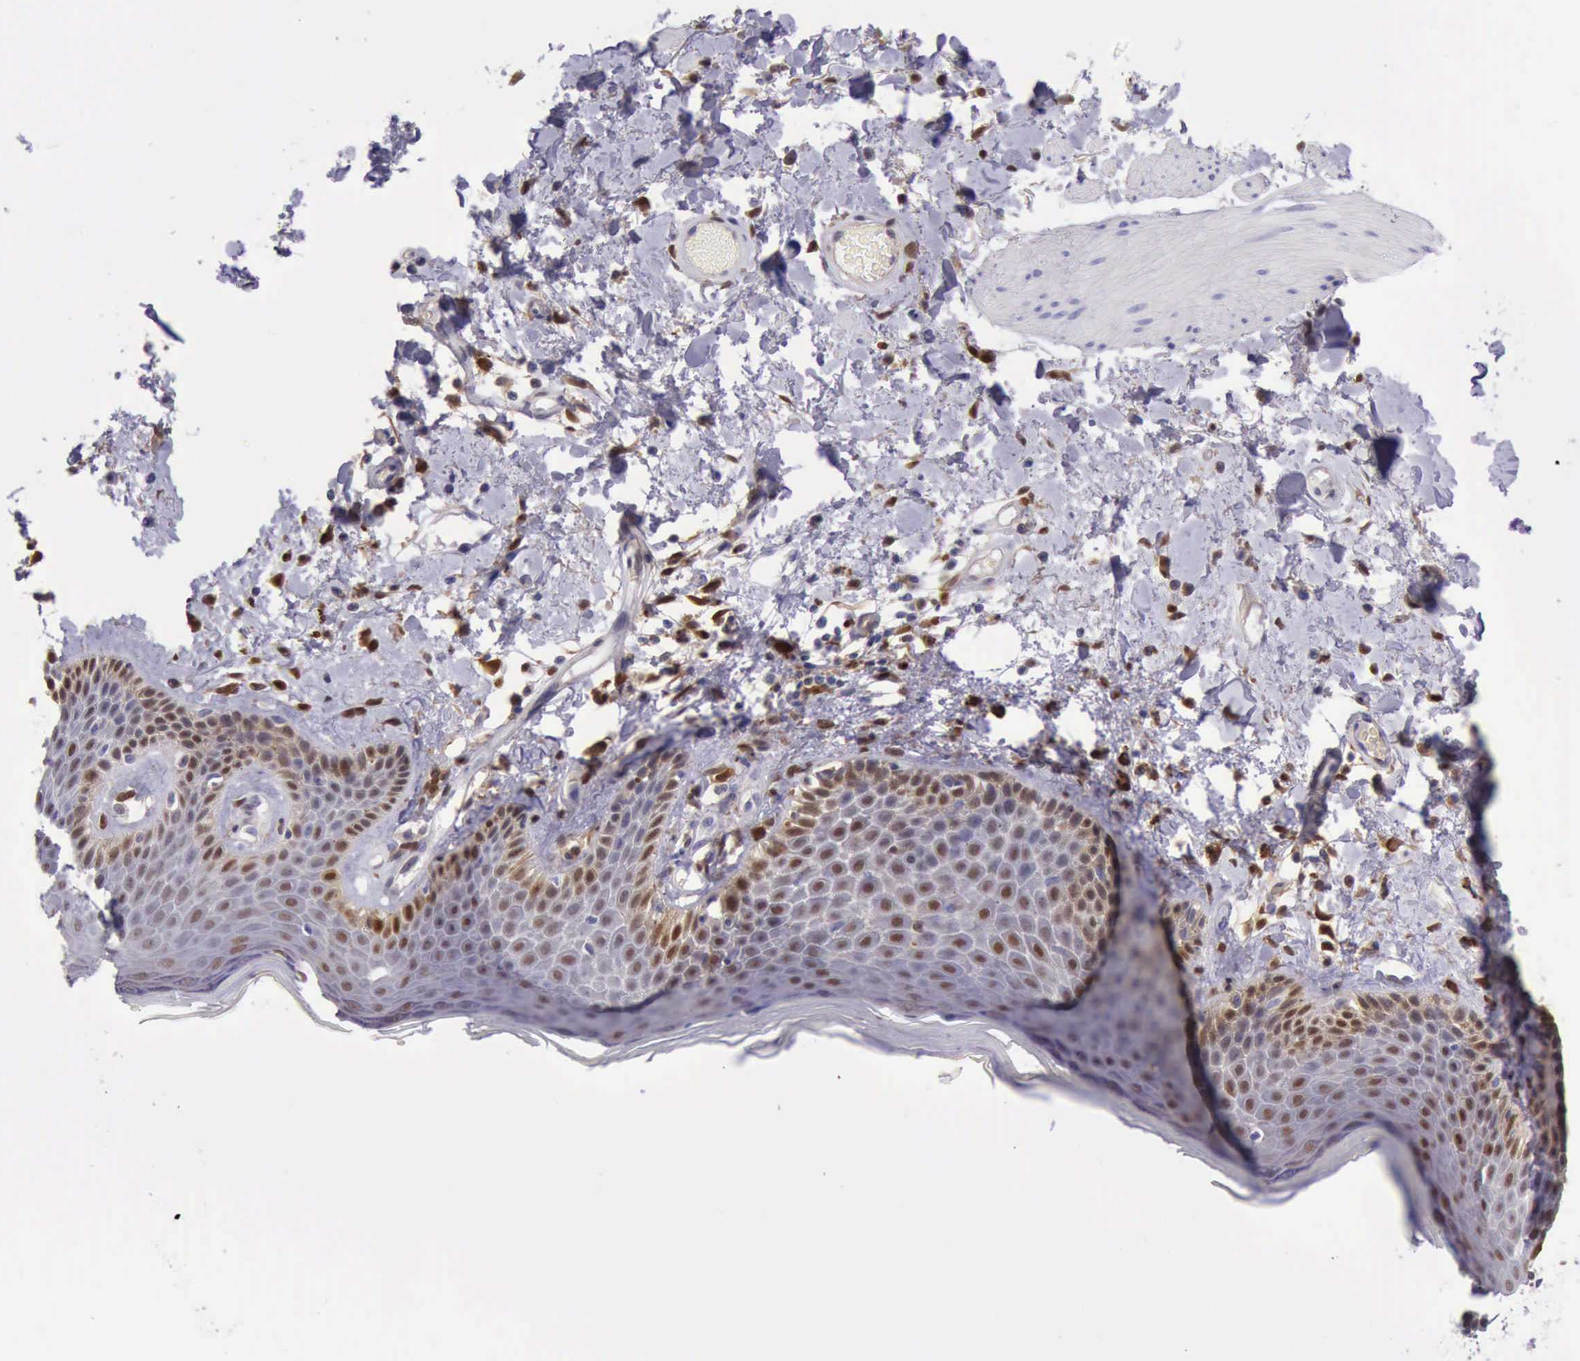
{"staining": {"intensity": "moderate", "quantity": "25%-75%", "location": "cytoplasmic/membranous,nuclear"}, "tissue": "skin", "cell_type": "Epidermal cells", "image_type": "normal", "snomed": [{"axis": "morphology", "description": "Normal tissue, NOS"}, {"axis": "topography", "description": "Anal"}], "caption": "Skin stained for a protein (brown) demonstrates moderate cytoplasmic/membranous,nuclear positive expression in about 25%-75% of epidermal cells.", "gene": "TYMP", "patient": {"sex": "female", "age": 78}}